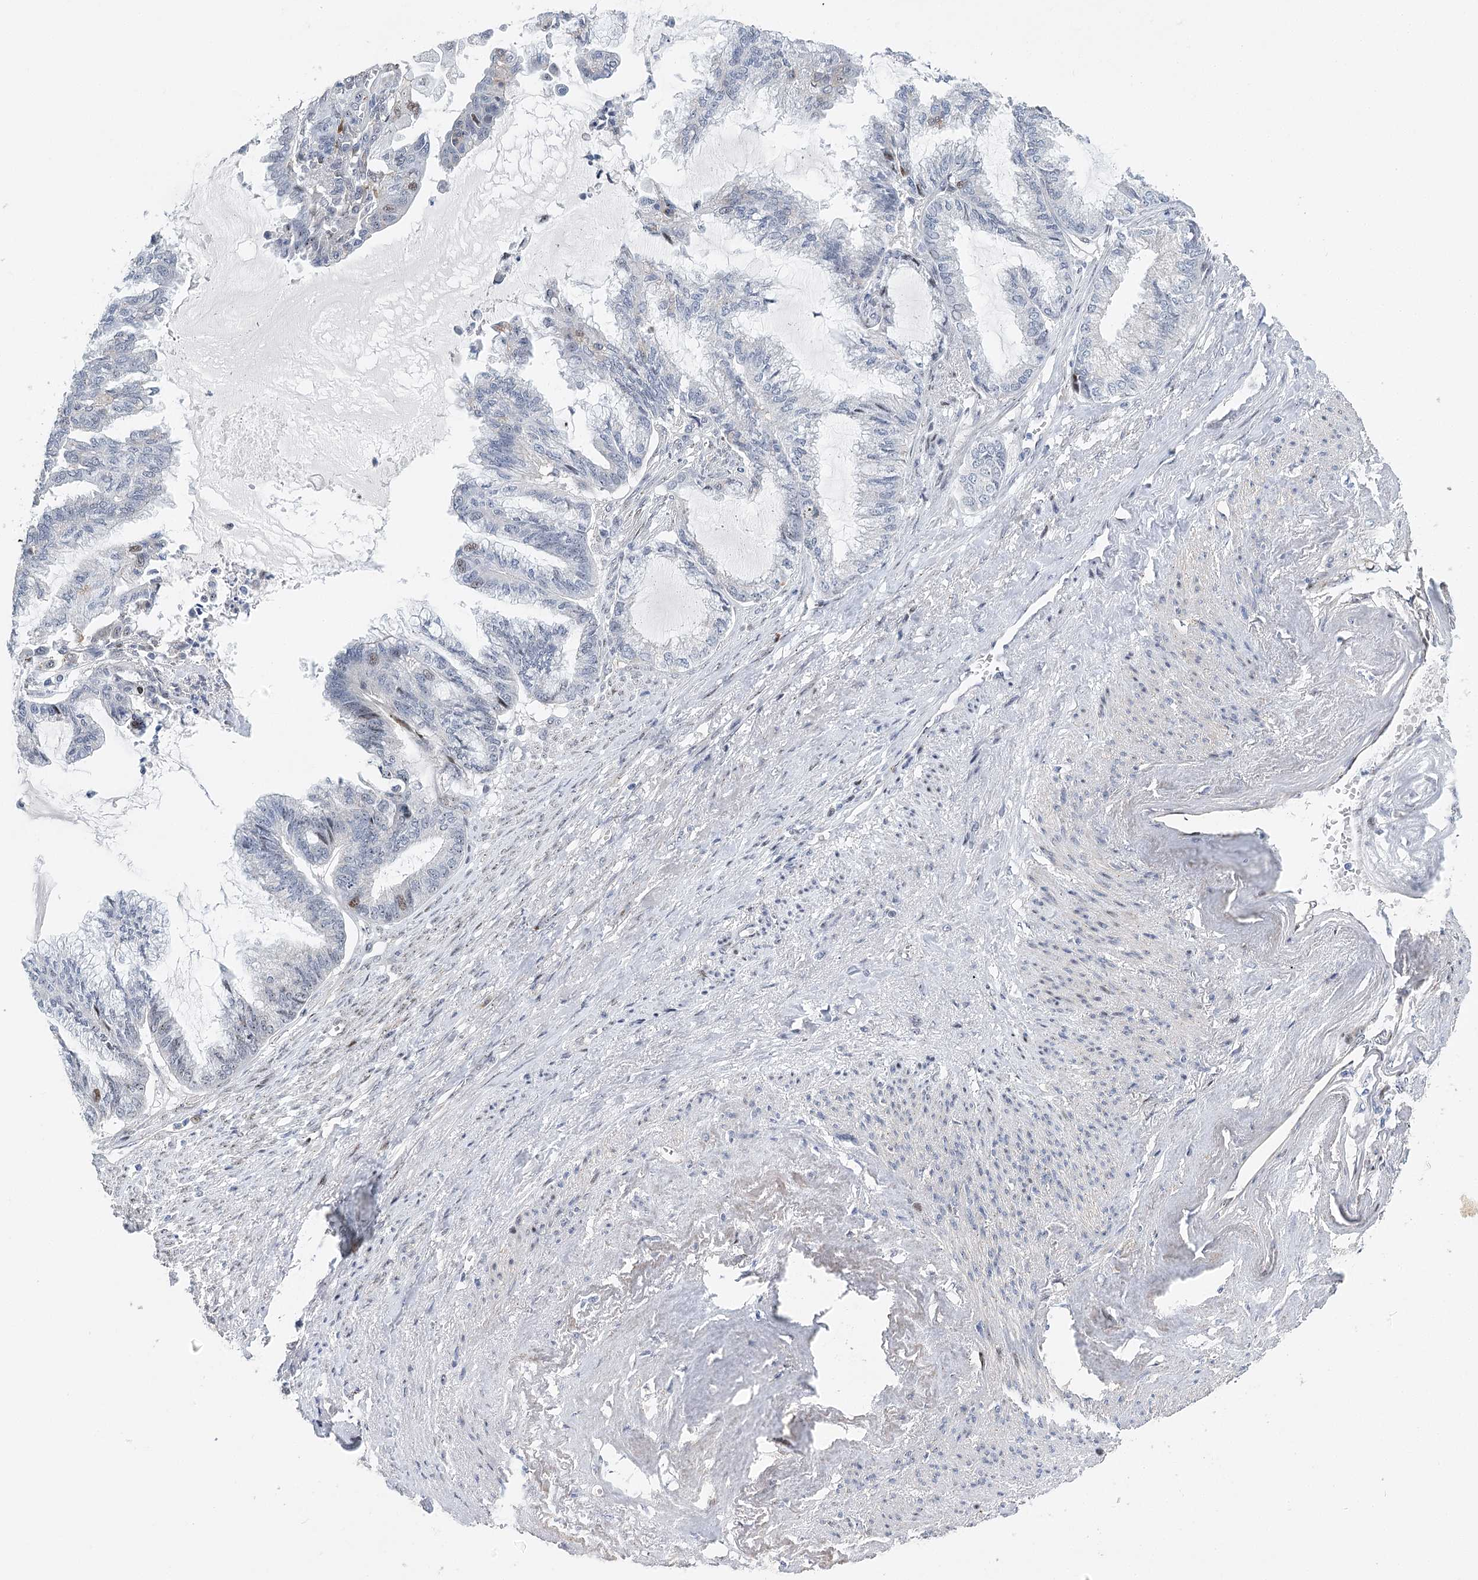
{"staining": {"intensity": "negative", "quantity": "none", "location": "none"}, "tissue": "endometrial cancer", "cell_type": "Tumor cells", "image_type": "cancer", "snomed": [{"axis": "morphology", "description": "Adenocarcinoma, NOS"}, {"axis": "topography", "description": "Endometrium"}], "caption": "Immunohistochemistry histopathology image of neoplastic tissue: endometrial cancer stained with DAB (3,3'-diaminobenzidine) shows no significant protein staining in tumor cells. (Stains: DAB immunohistochemistry (IHC) with hematoxylin counter stain, Microscopy: brightfield microscopy at high magnification).", "gene": "CAMTA1", "patient": {"sex": "female", "age": 86}}